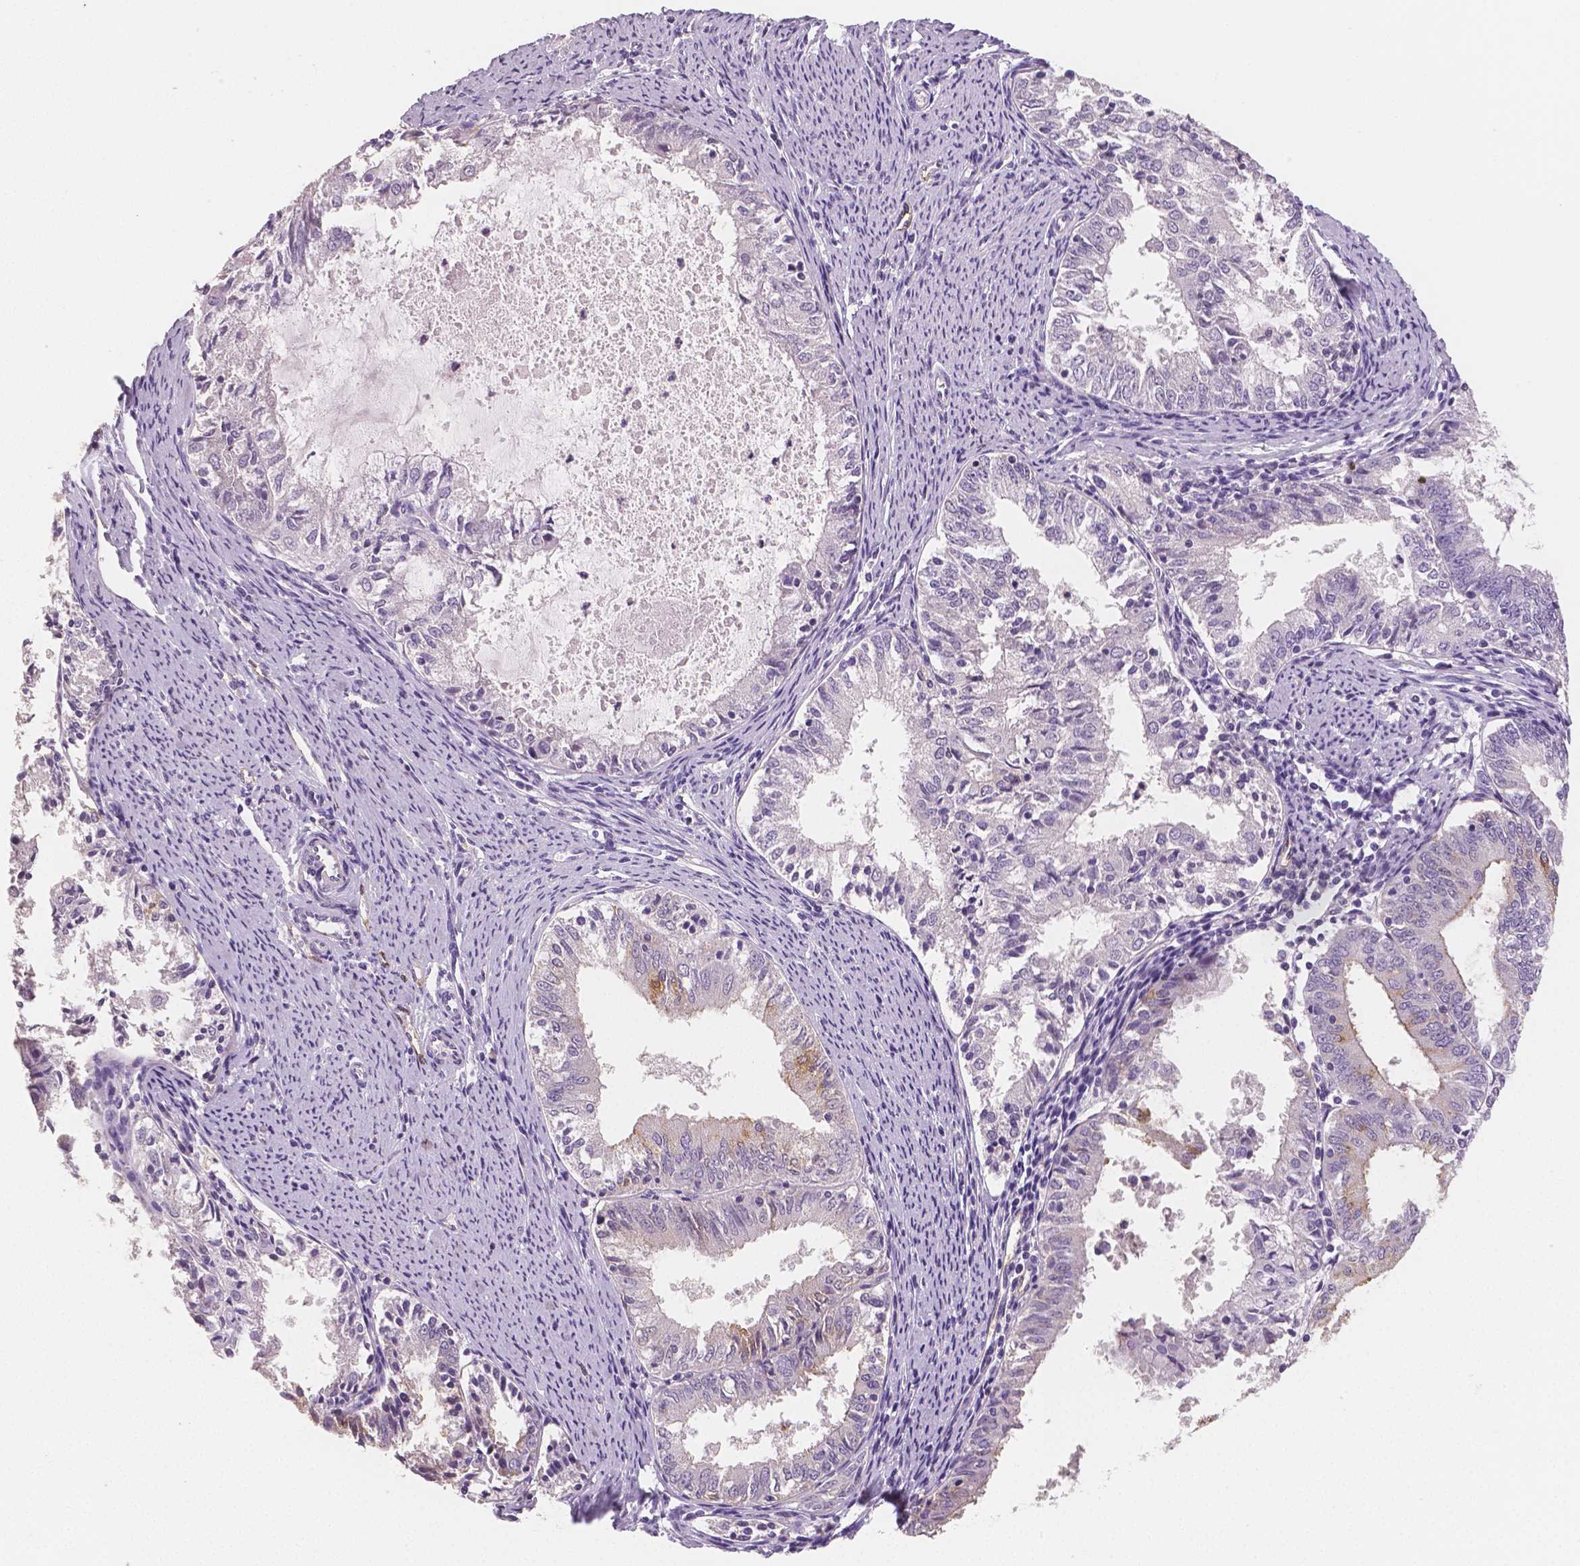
{"staining": {"intensity": "weak", "quantity": "<25%", "location": "cytoplasmic/membranous"}, "tissue": "endometrial cancer", "cell_type": "Tumor cells", "image_type": "cancer", "snomed": [{"axis": "morphology", "description": "Adenocarcinoma, NOS"}, {"axis": "topography", "description": "Endometrium"}], "caption": "Immunohistochemistry (IHC) of endometrial cancer reveals no expression in tumor cells.", "gene": "TSPAN7", "patient": {"sex": "female", "age": 57}}